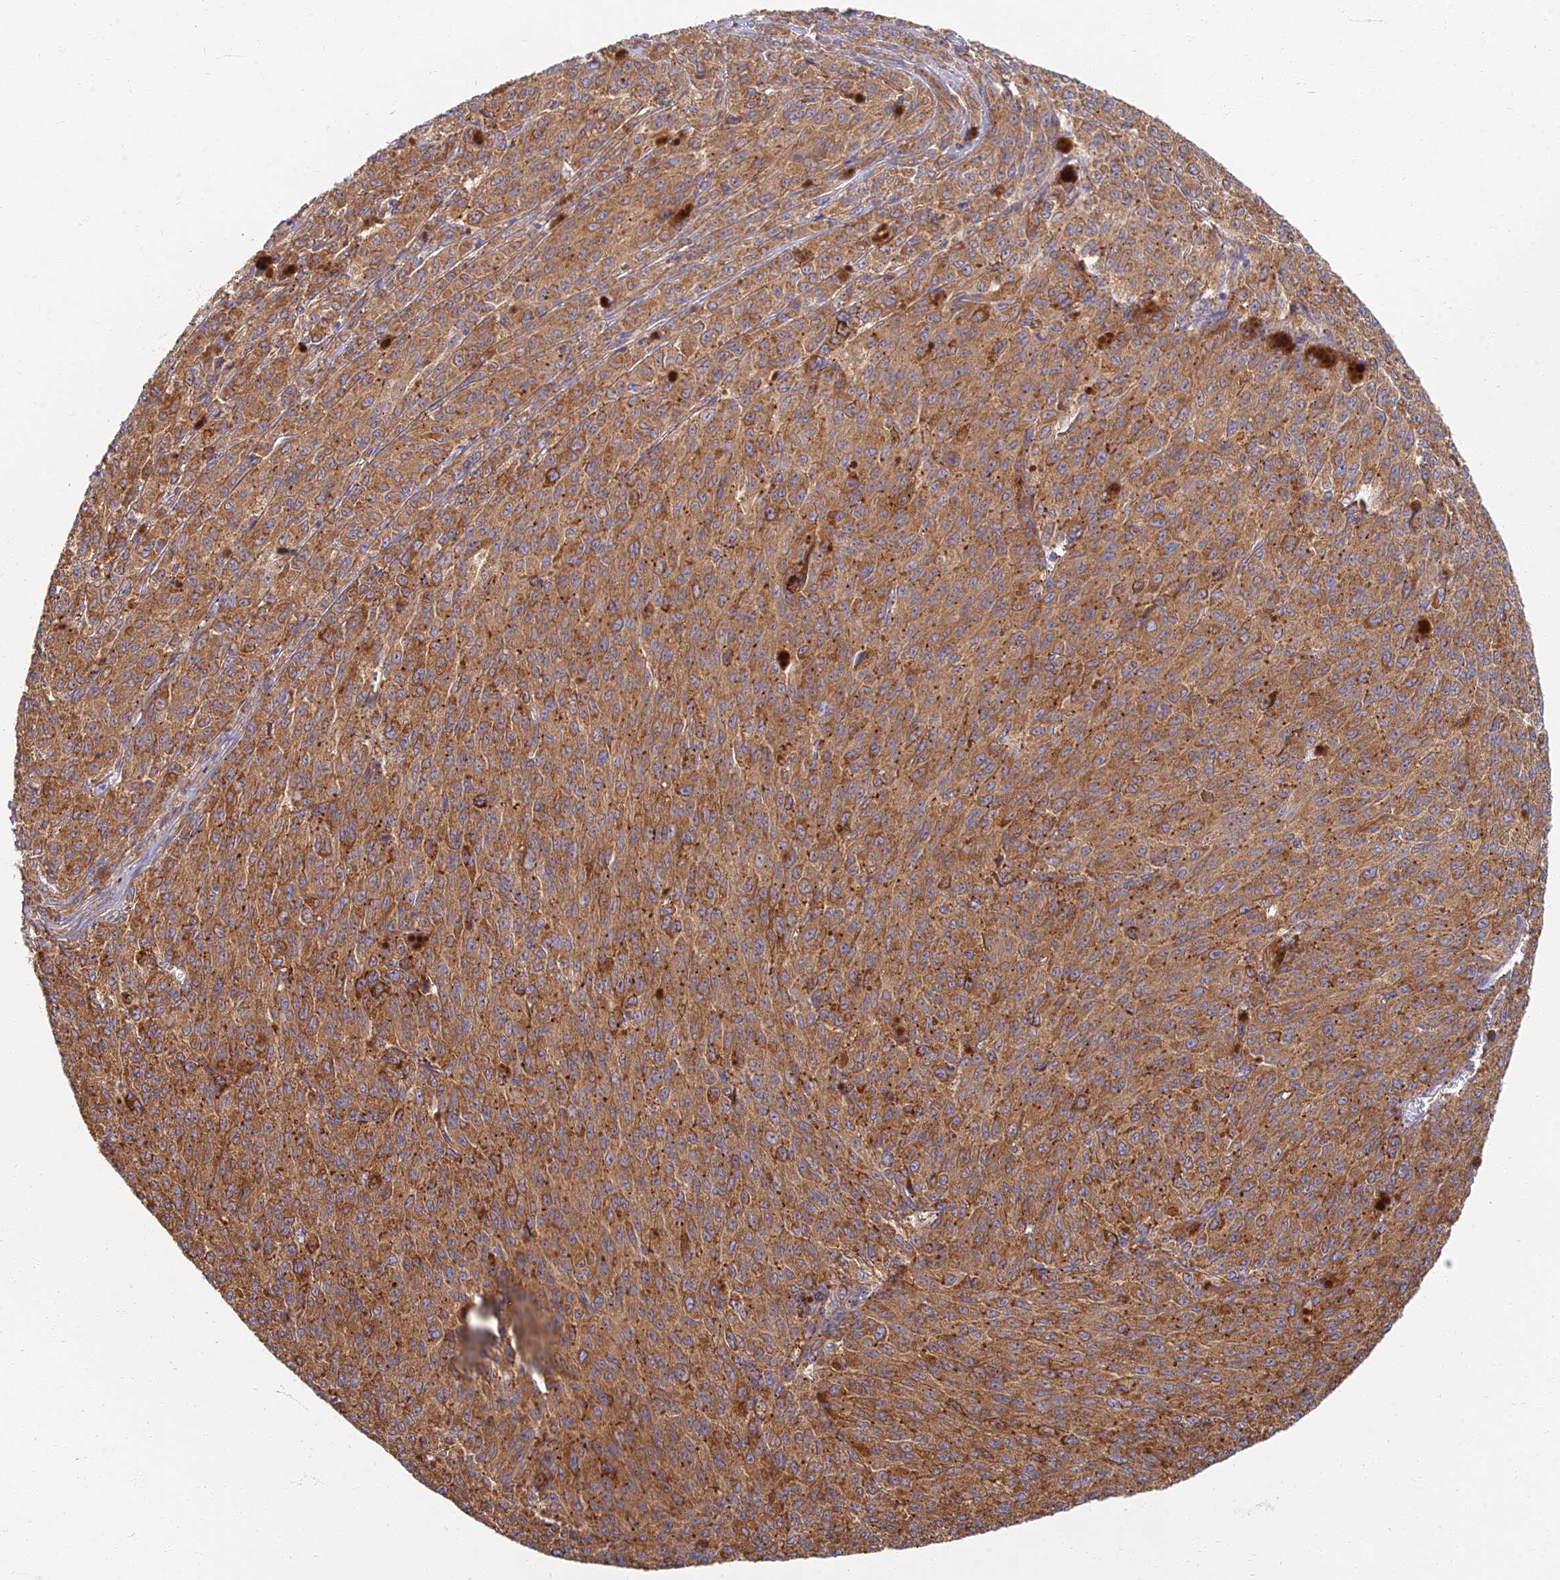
{"staining": {"intensity": "moderate", "quantity": ">75%", "location": "cytoplasmic/membranous"}, "tissue": "melanoma", "cell_type": "Tumor cells", "image_type": "cancer", "snomed": [{"axis": "morphology", "description": "Malignant melanoma, NOS"}, {"axis": "topography", "description": "Skin"}], "caption": "A photomicrograph of human malignant melanoma stained for a protein shows moderate cytoplasmic/membranous brown staining in tumor cells.", "gene": "RBSN", "patient": {"sex": "female", "age": 52}}